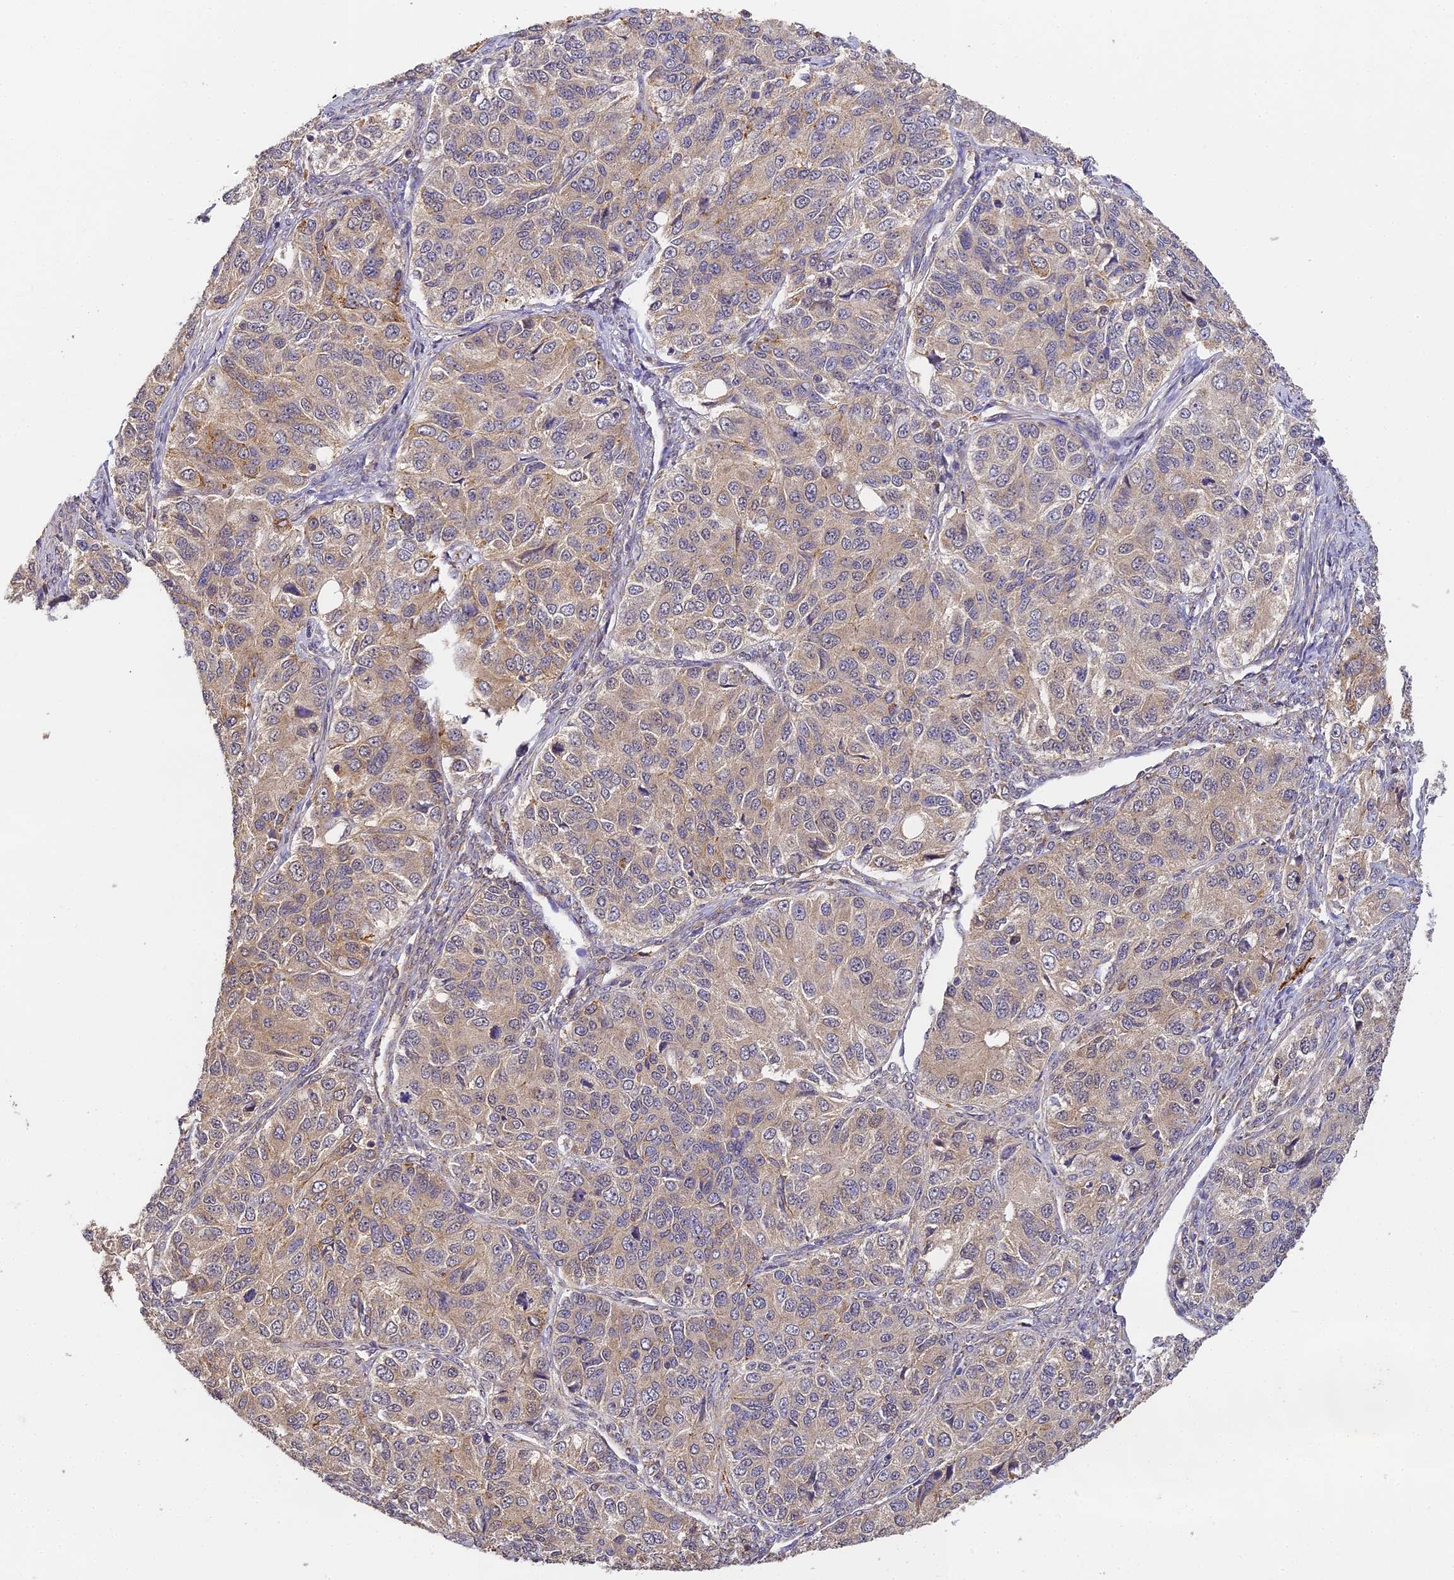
{"staining": {"intensity": "weak", "quantity": "25%-75%", "location": "cytoplasmic/membranous"}, "tissue": "ovarian cancer", "cell_type": "Tumor cells", "image_type": "cancer", "snomed": [{"axis": "morphology", "description": "Carcinoma, endometroid"}, {"axis": "topography", "description": "Ovary"}], "caption": "Protein staining demonstrates weak cytoplasmic/membranous positivity in approximately 25%-75% of tumor cells in ovarian cancer (endometroid carcinoma).", "gene": "YAE1", "patient": {"sex": "female", "age": 51}}